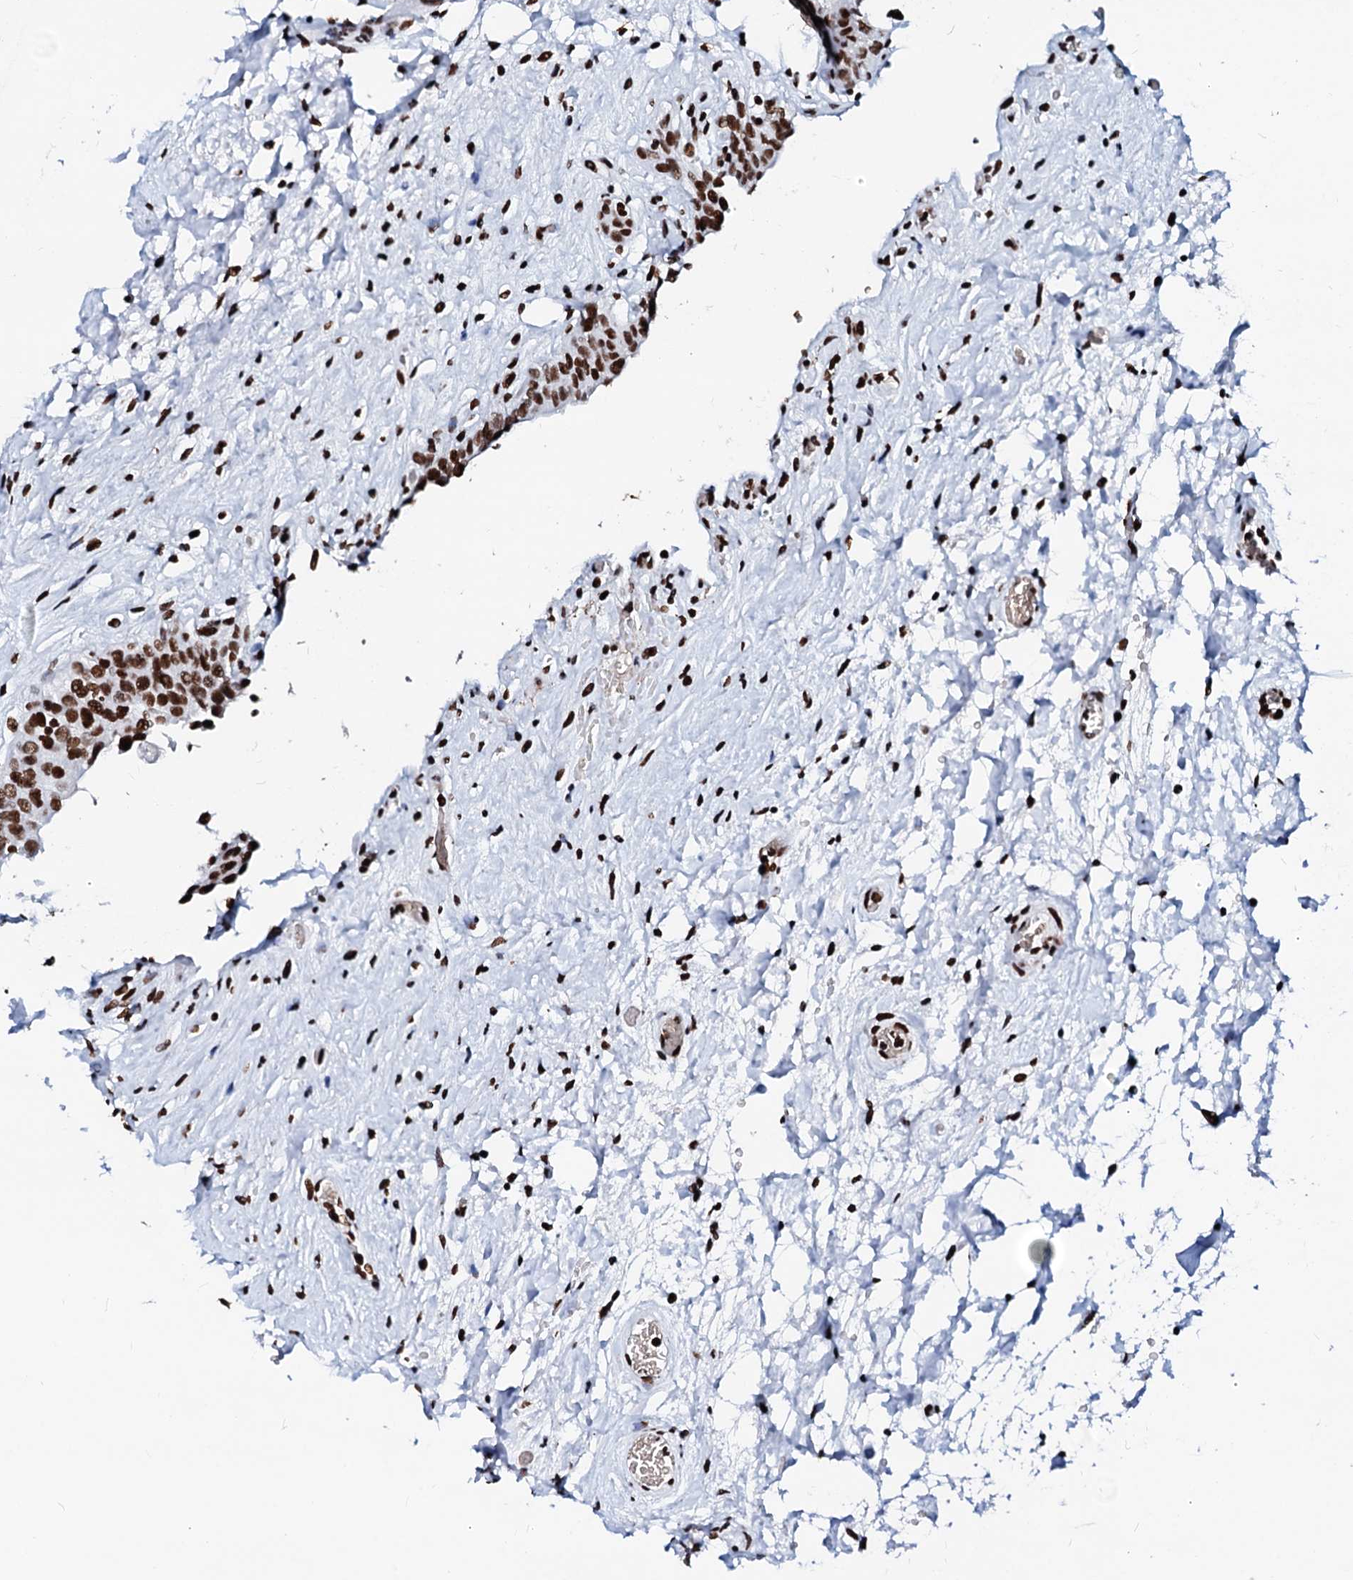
{"staining": {"intensity": "strong", "quantity": ">75%", "location": "nuclear"}, "tissue": "urinary bladder", "cell_type": "Urothelial cells", "image_type": "normal", "snomed": [{"axis": "morphology", "description": "Normal tissue, NOS"}, {"axis": "topography", "description": "Urinary bladder"}], "caption": "Strong nuclear expression is seen in about >75% of urothelial cells in normal urinary bladder.", "gene": "RALY", "patient": {"sex": "male", "age": 74}}